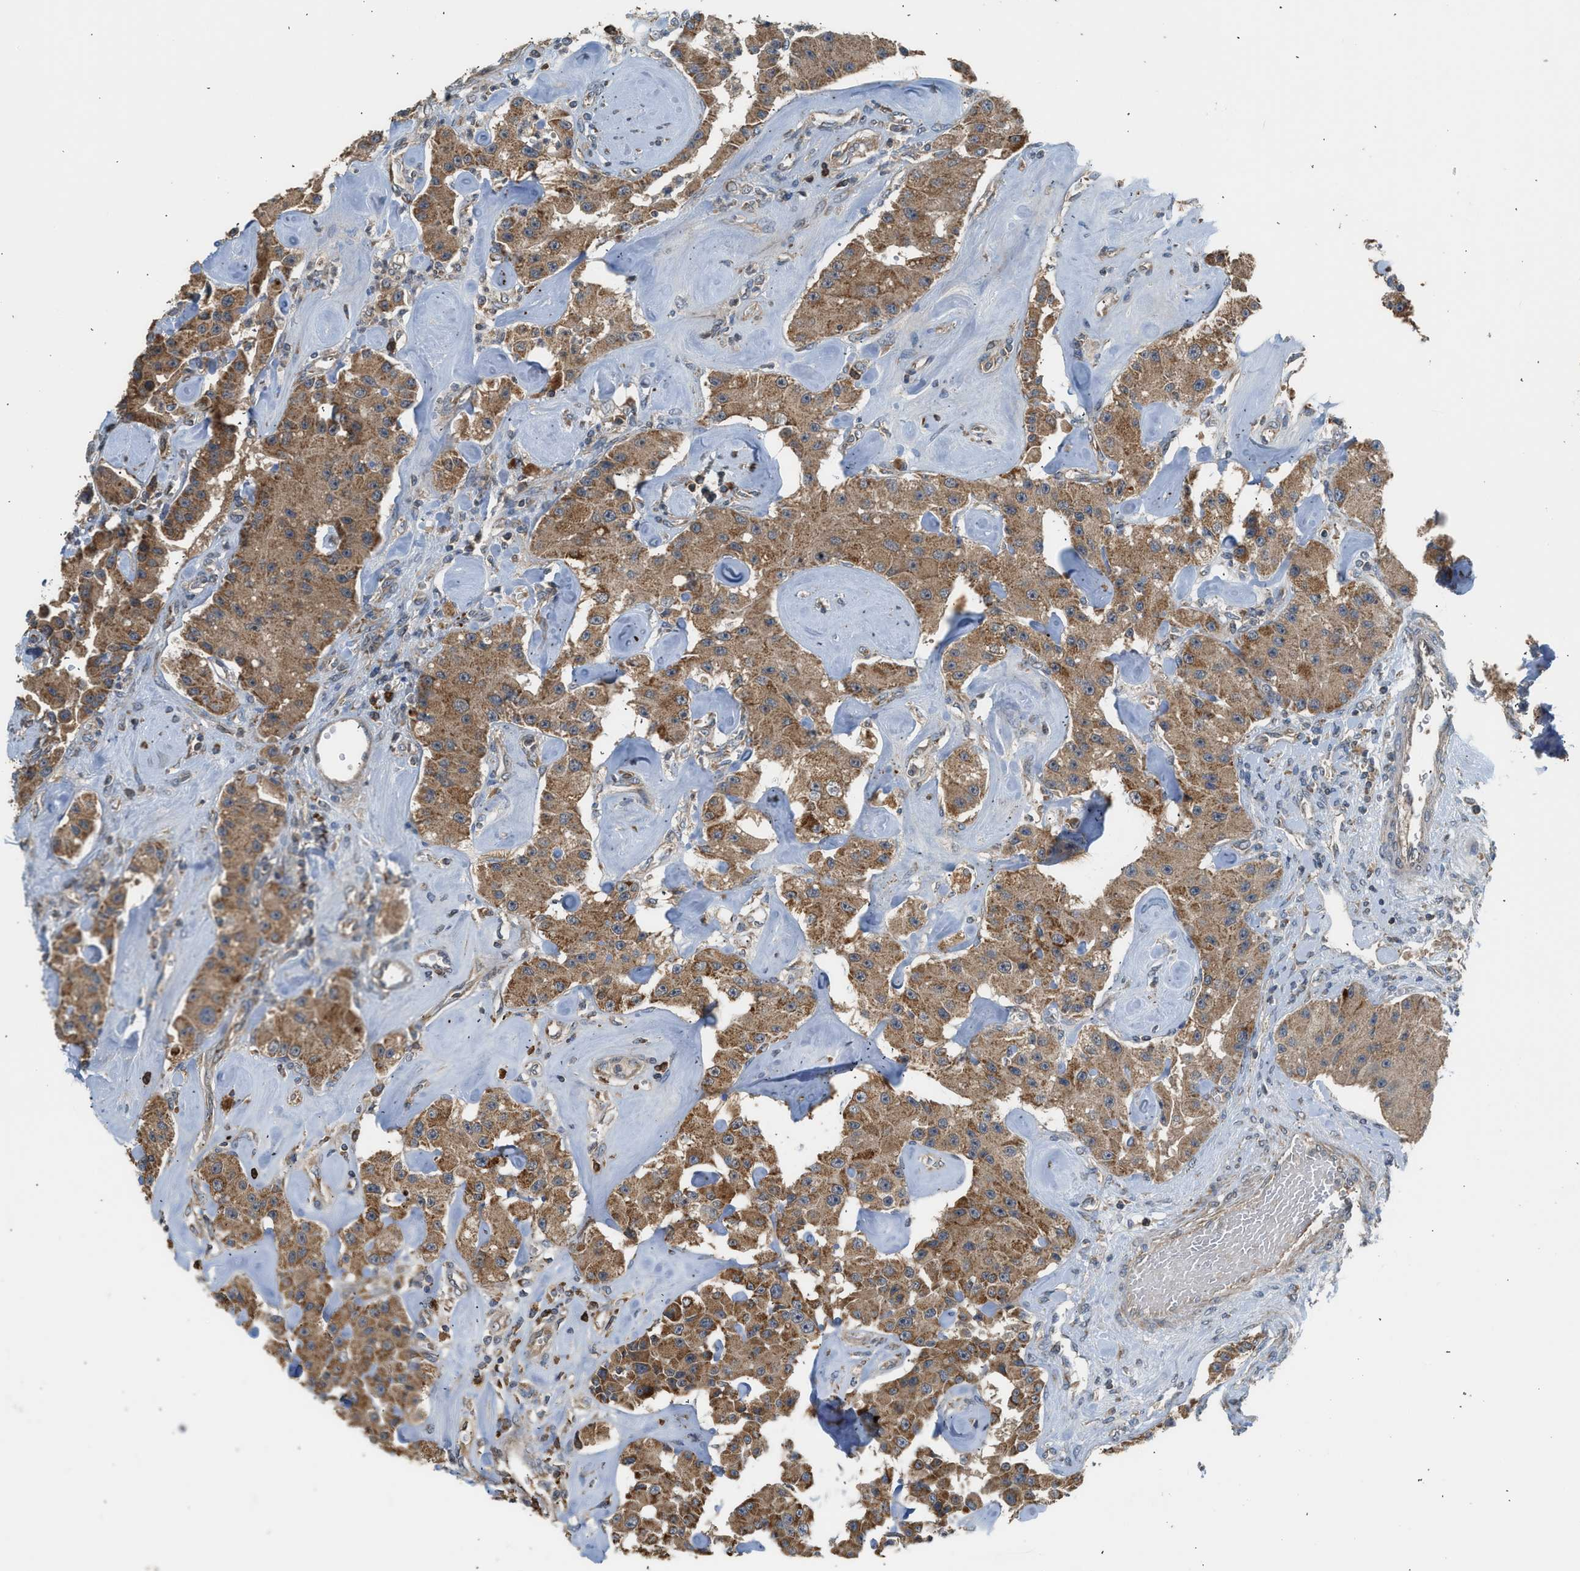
{"staining": {"intensity": "moderate", "quantity": ">75%", "location": "cytoplasmic/membranous"}, "tissue": "carcinoid", "cell_type": "Tumor cells", "image_type": "cancer", "snomed": [{"axis": "morphology", "description": "Carcinoid, malignant, NOS"}, {"axis": "topography", "description": "Pancreas"}], "caption": "Malignant carcinoid stained with a protein marker shows moderate staining in tumor cells.", "gene": "STARD3", "patient": {"sex": "male", "age": 41}}